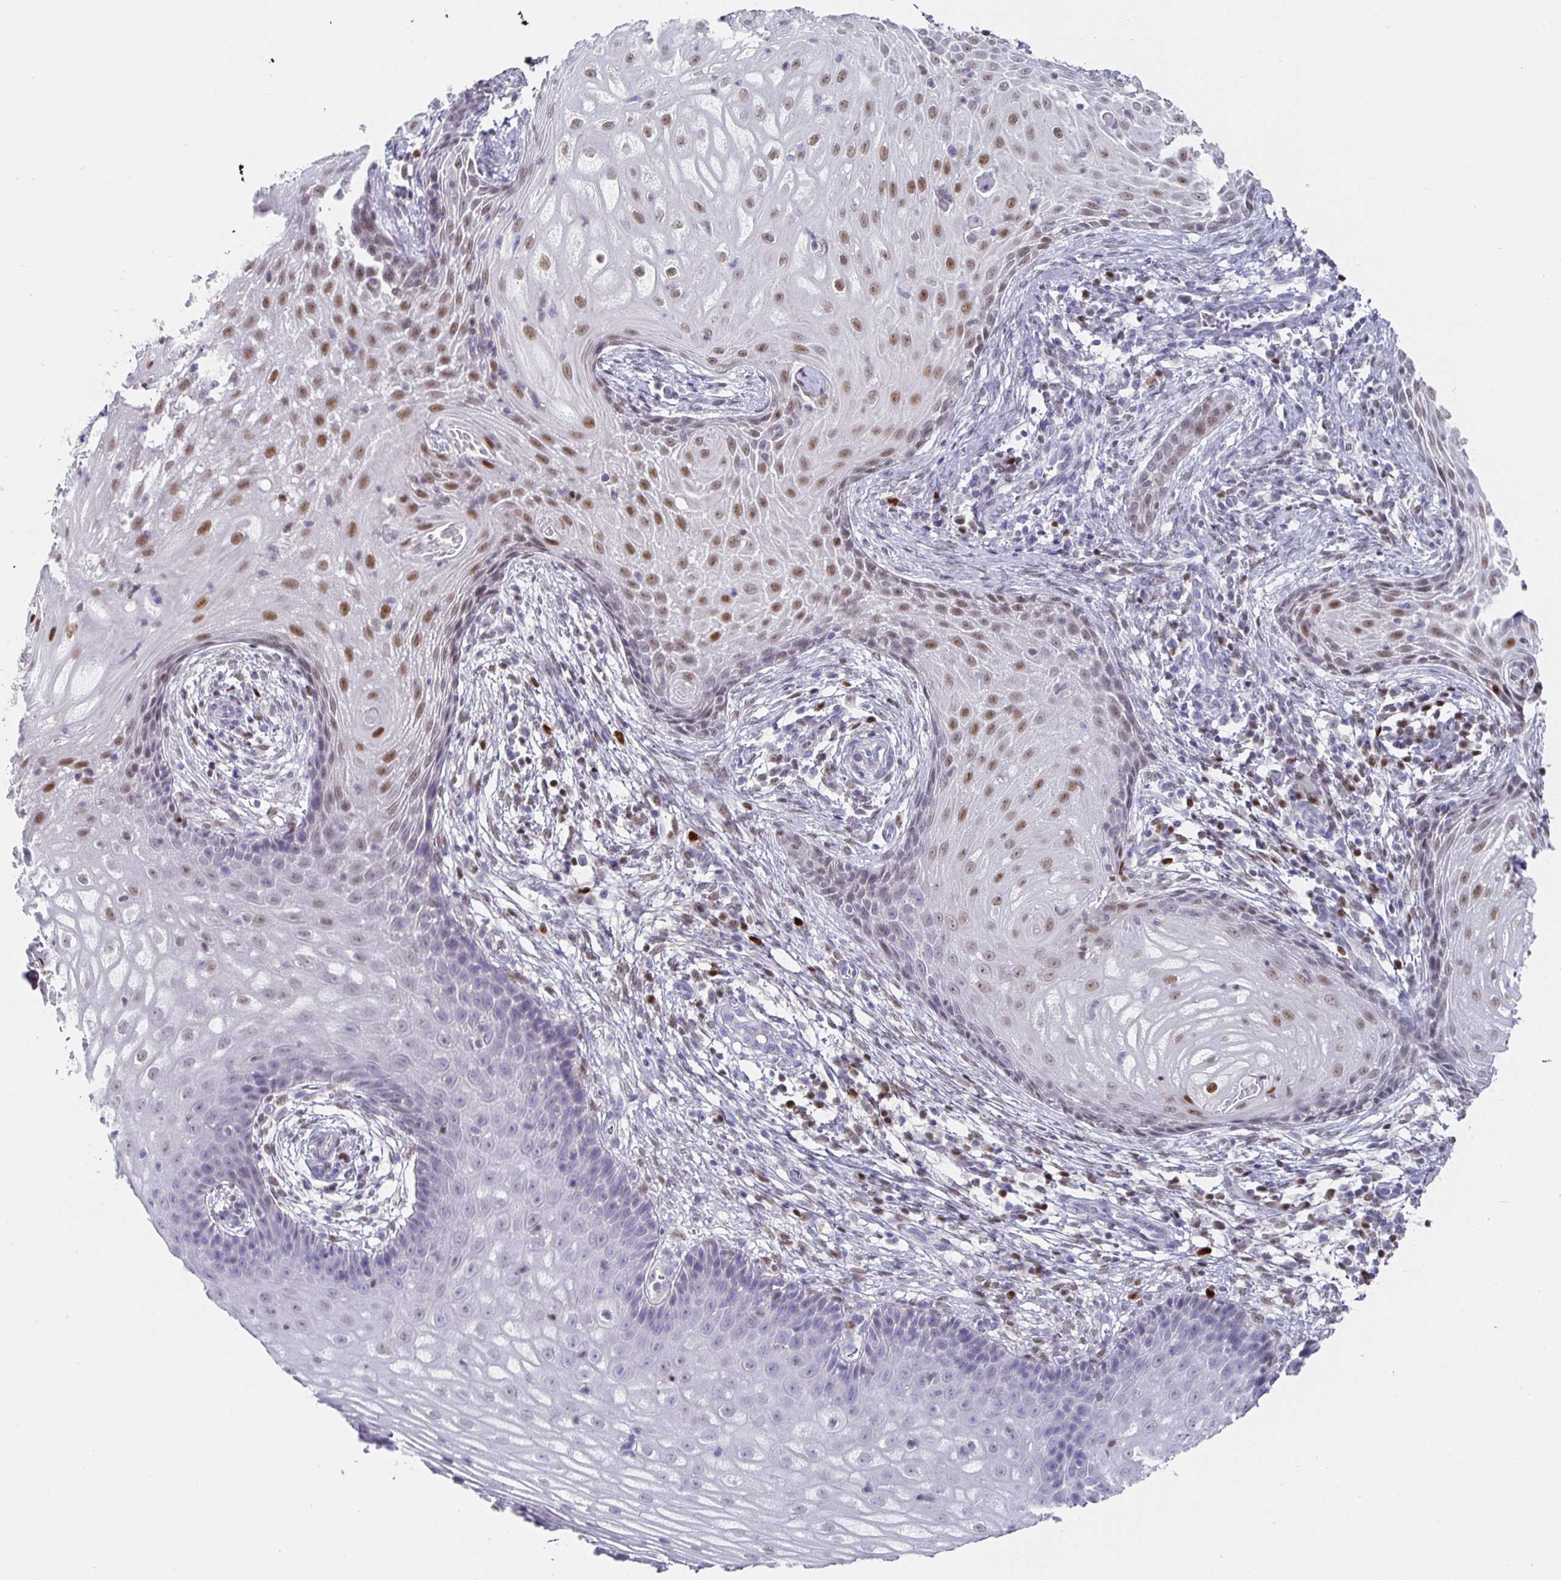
{"staining": {"intensity": "moderate", "quantity": "<25%", "location": "nuclear"}, "tissue": "cervical cancer", "cell_type": "Tumor cells", "image_type": "cancer", "snomed": [{"axis": "morphology", "description": "Squamous cell carcinoma, NOS"}, {"axis": "topography", "description": "Cervix"}], "caption": "The histopathology image reveals staining of cervical squamous cell carcinoma, revealing moderate nuclear protein staining (brown color) within tumor cells.", "gene": "RUNX2", "patient": {"sex": "female", "age": 30}}